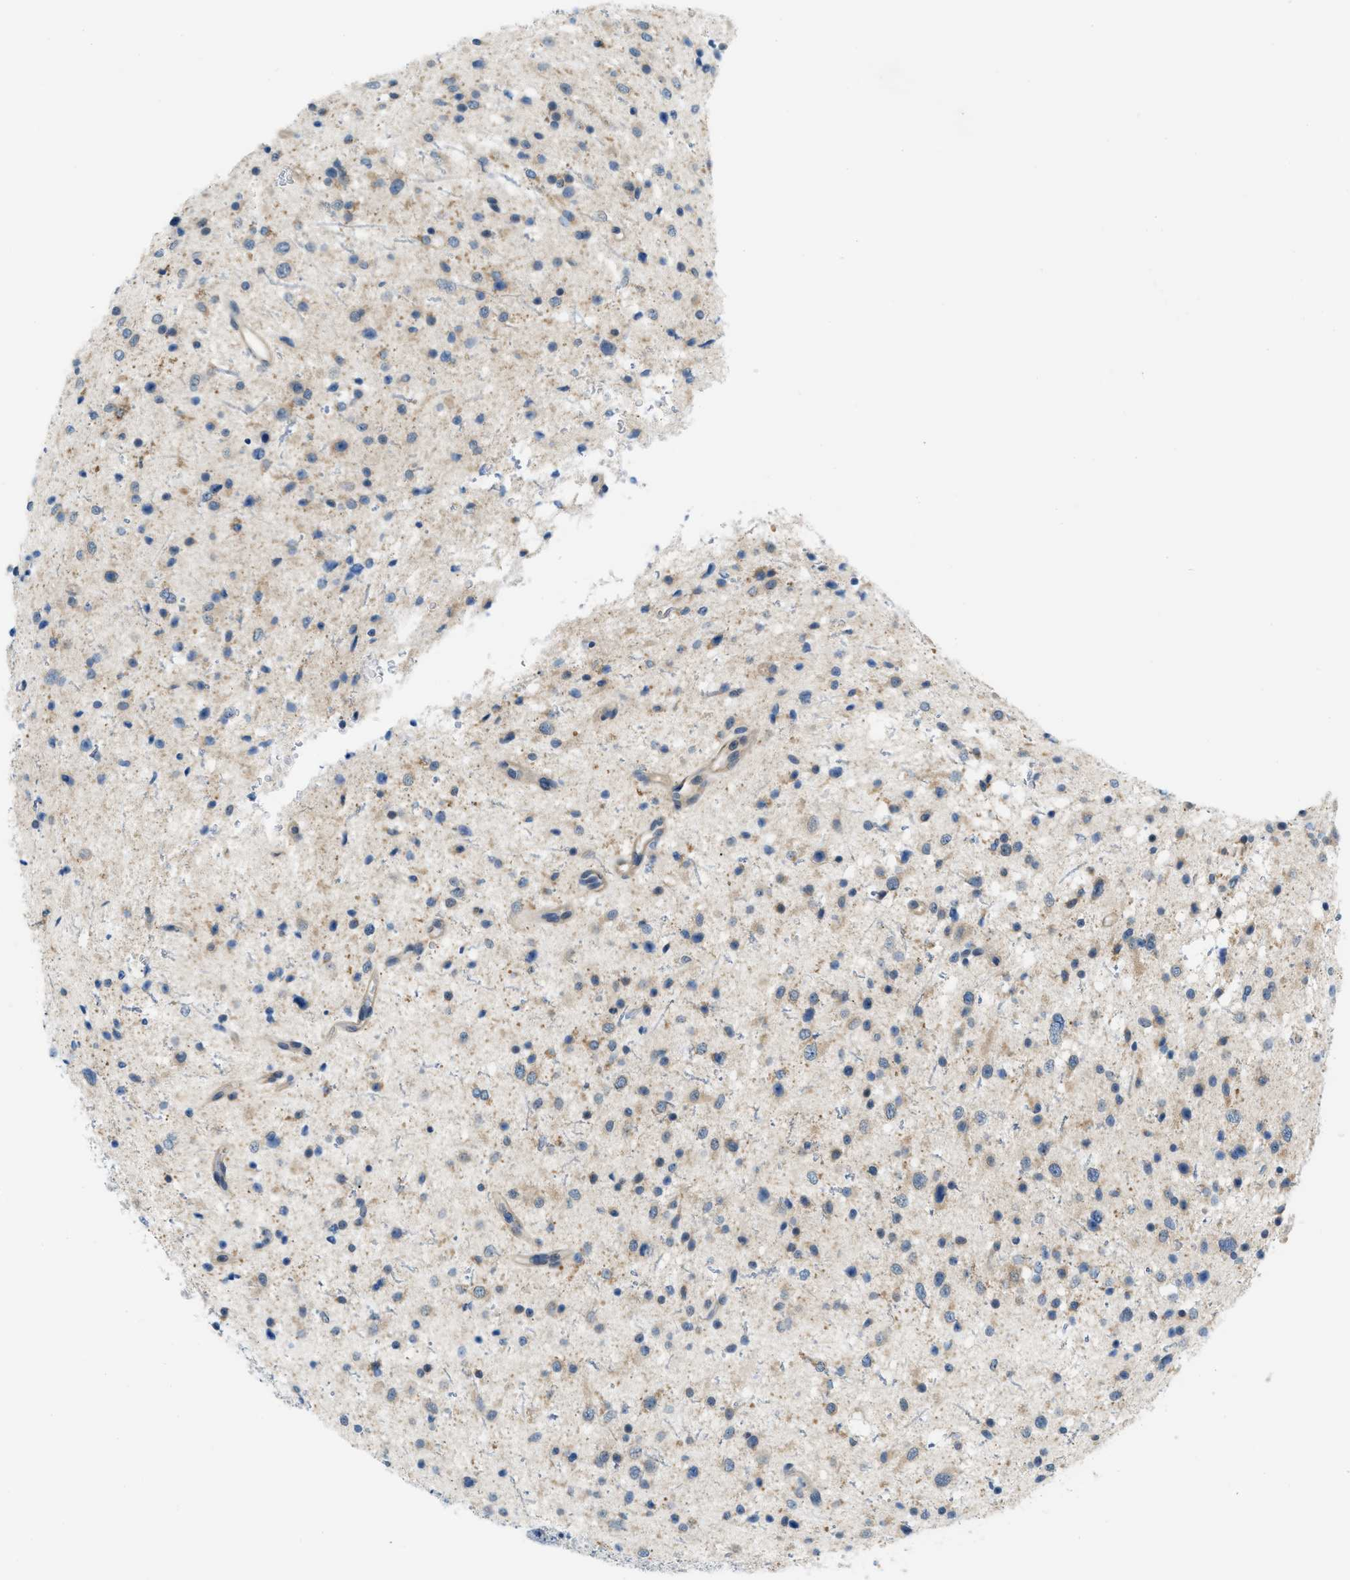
{"staining": {"intensity": "negative", "quantity": "none", "location": "none"}, "tissue": "glioma", "cell_type": "Tumor cells", "image_type": "cancer", "snomed": [{"axis": "morphology", "description": "Glioma, malignant, Low grade"}, {"axis": "topography", "description": "Brain"}], "caption": "The image exhibits no staining of tumor cells in glioma.", "gene": "PHRF1", "patient": {"sex": "female", "age": 37}}